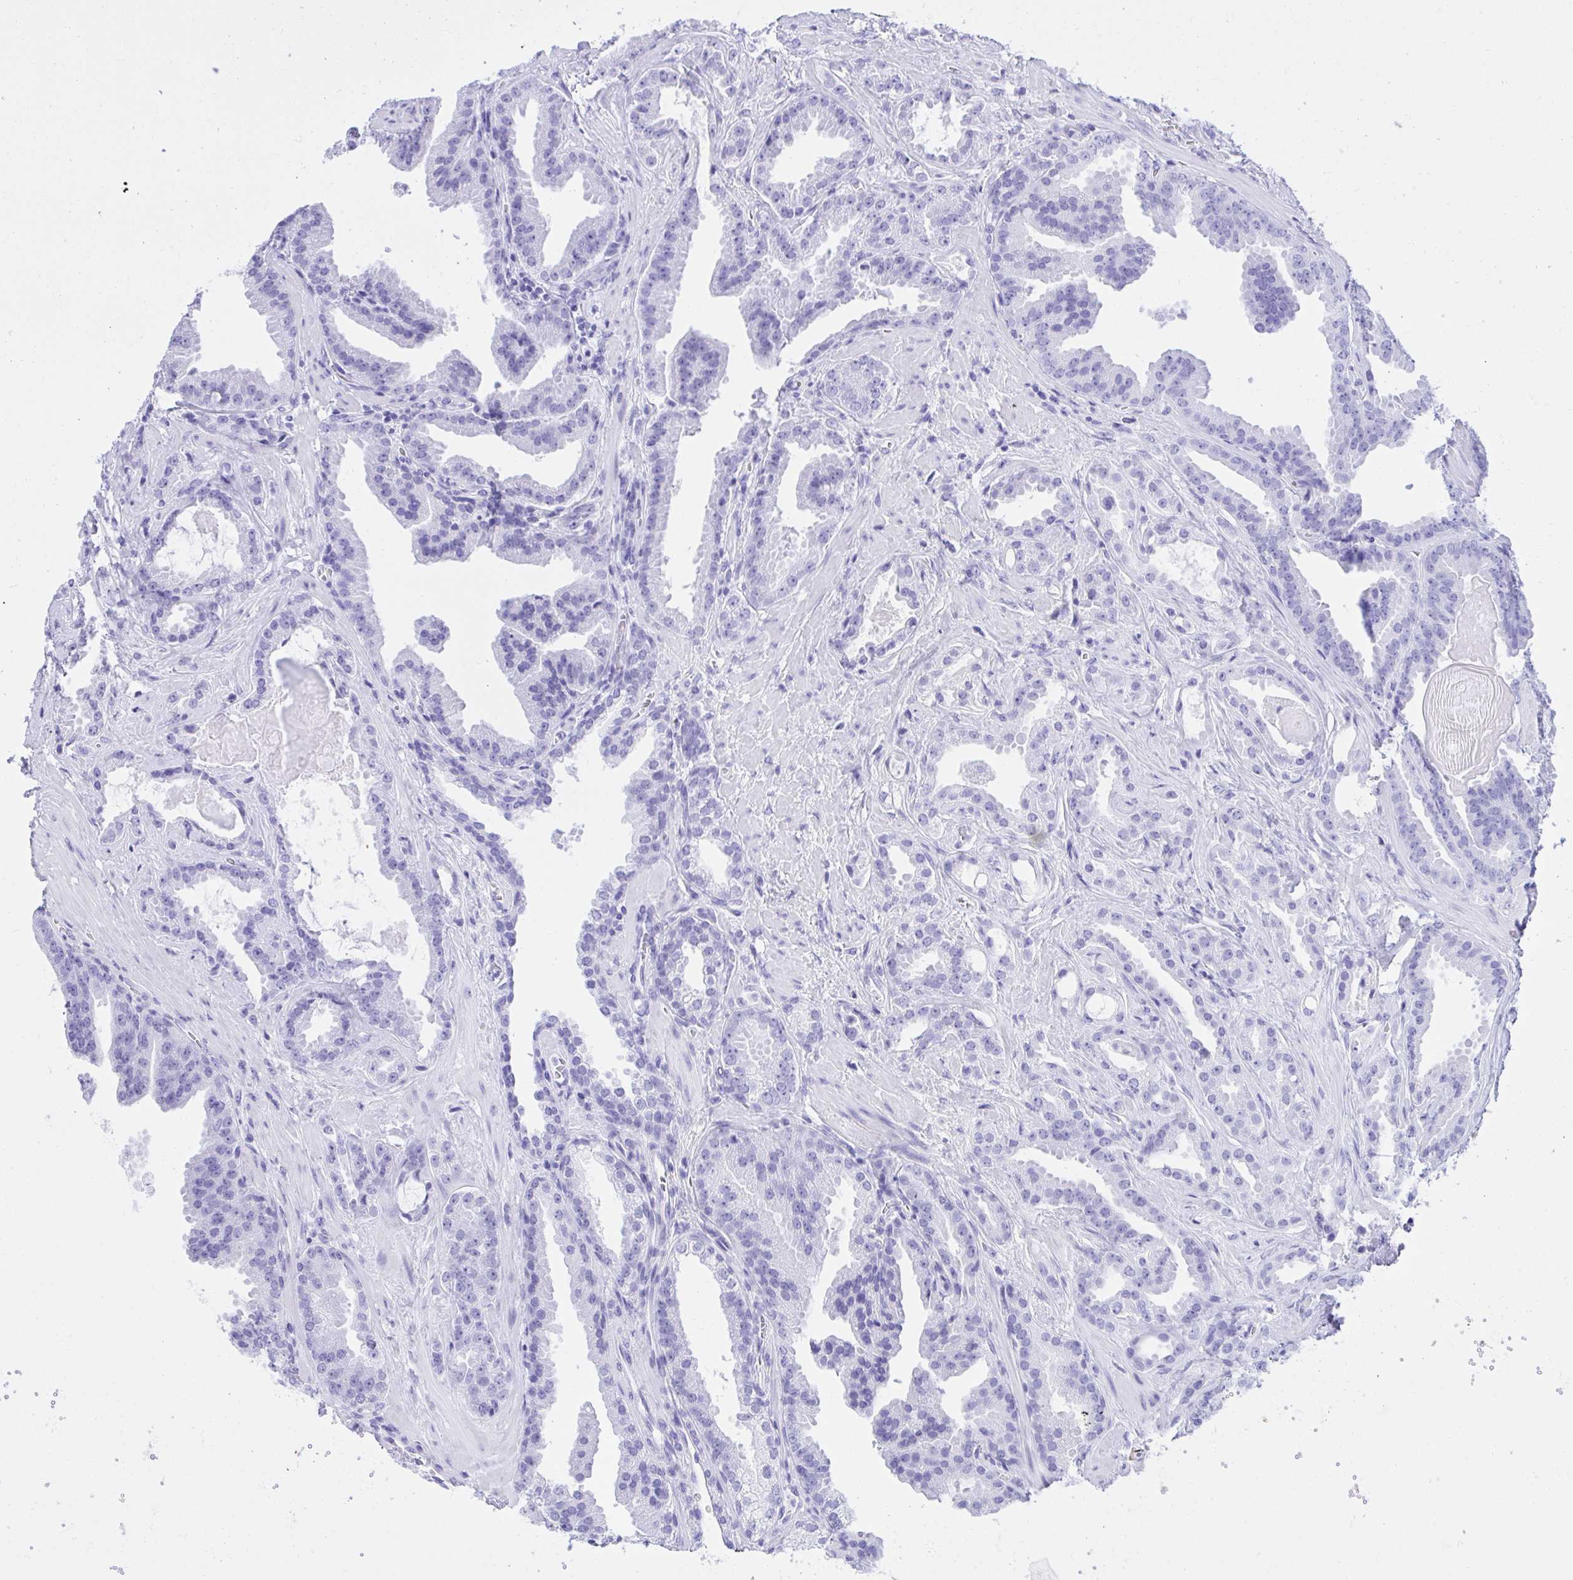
{"staining": {"intensity": "negative", "quantity": "none", "location": "none"}, "tissue": "prostate cancer", "cell_type": "Tumor cells", "image_type": "cancer", "snomed": [{"axis": "morphology", "description": "Adenocarcinoma, Low grade"}, {"axis": "topography", "description": "Prostate"}], "caption": "IHC image of neoplastic tissue: prostate cancer stained with DAB demonstrates no significant protein expression in tumor cells.", "gene": "TLN2", "patient": {"sex": "male", "age": 62}}